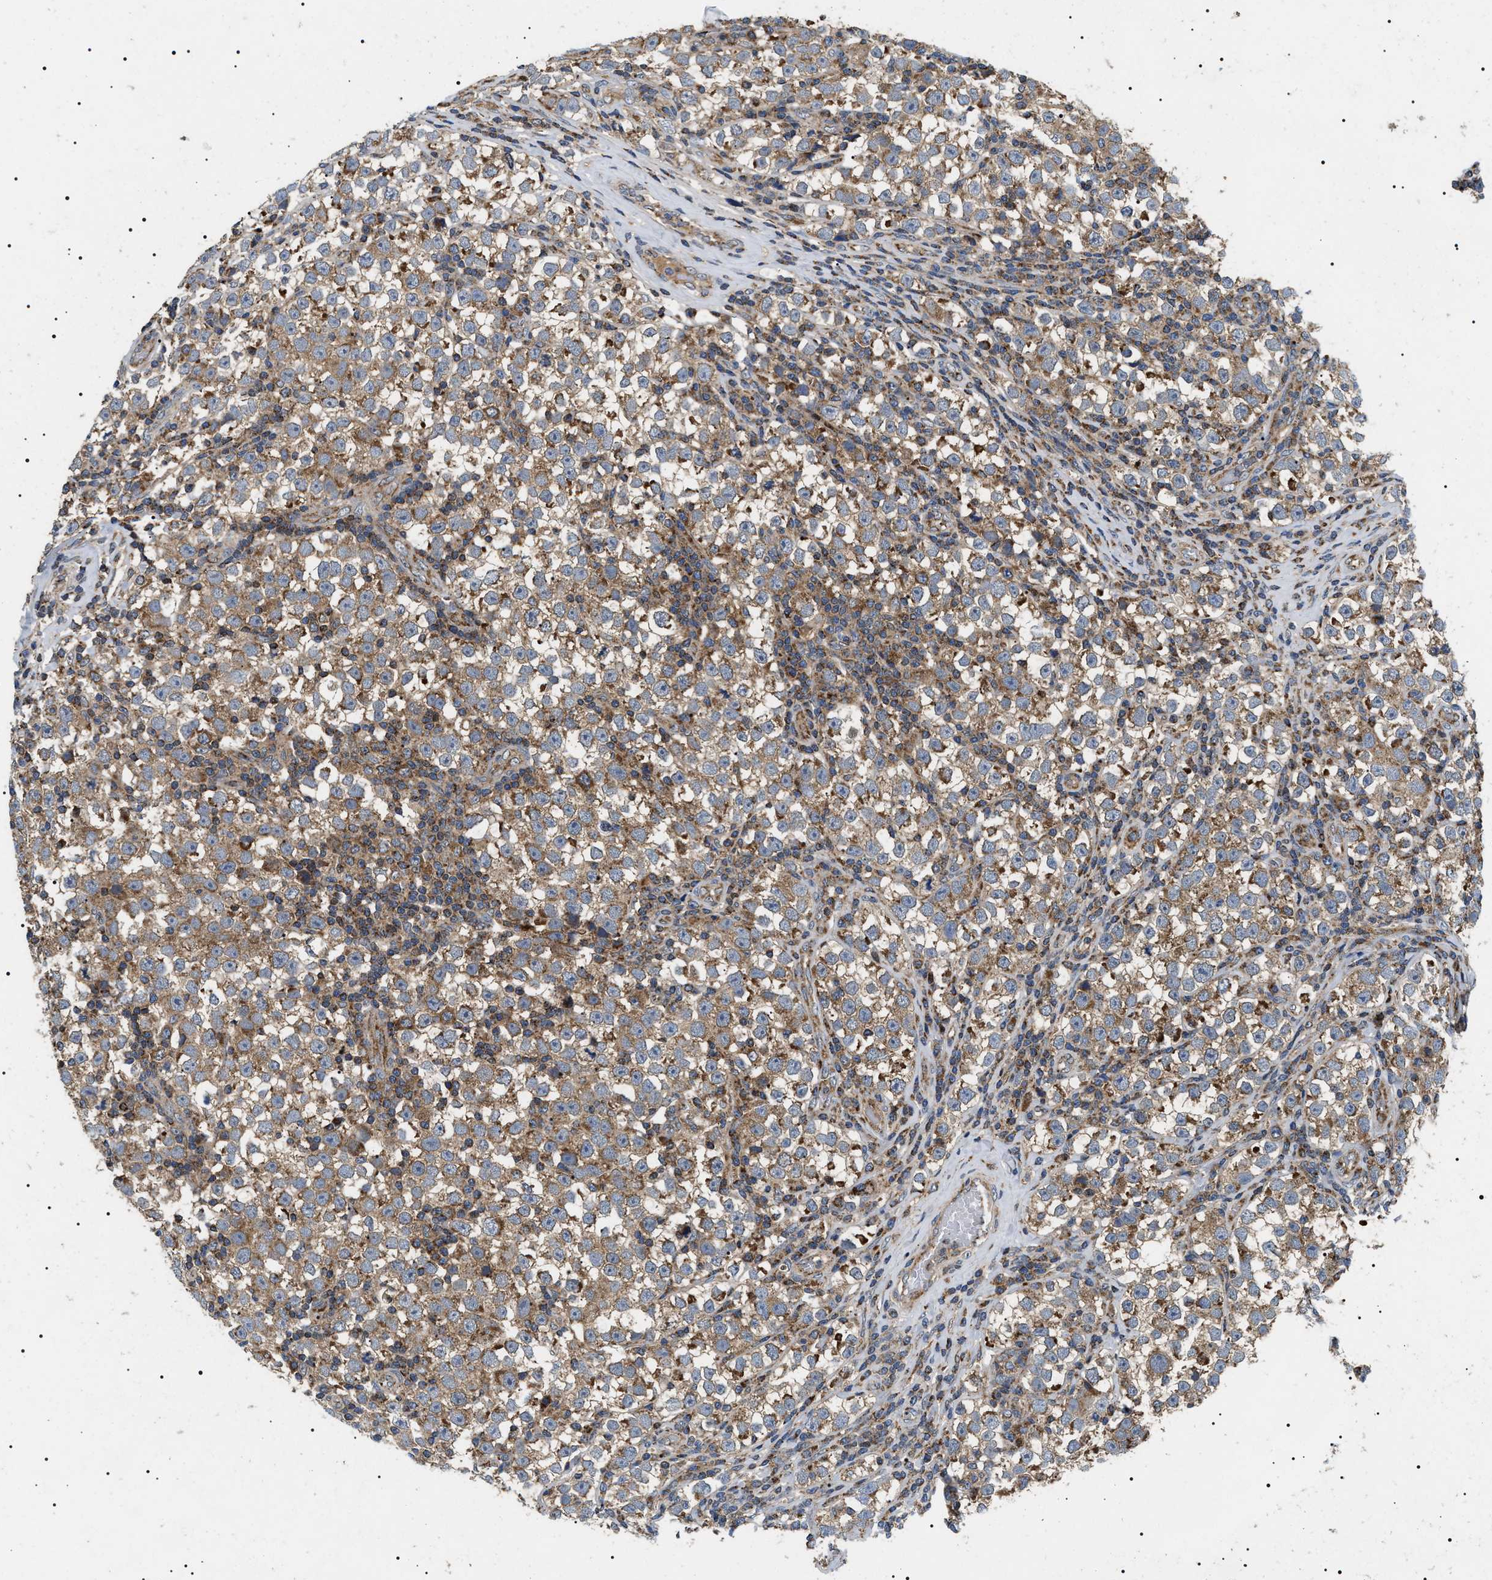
{"staining": {"intensity": "moderate", "quantity": ">75%", "location": "cytoplasmic/membranous"}, "tissue": "testis cancer", "cell_type": "Tumor cells", "image_type": "cancer", "snomed": [{"axis": "morphology", "description": "Normal tissue, NOS"}, {"axis": "morphology", "description": "Seminoma, NOS"}, {"axis": "topography", "description": "Testis"}], "caption": "Protein analysis of testis cancer tissue reveals moderate cytoplasmic/membranous staining in approximately >75% of tumor cells.", "gene": "OXSM", "patient": {"sex": "male", "age": 43}}